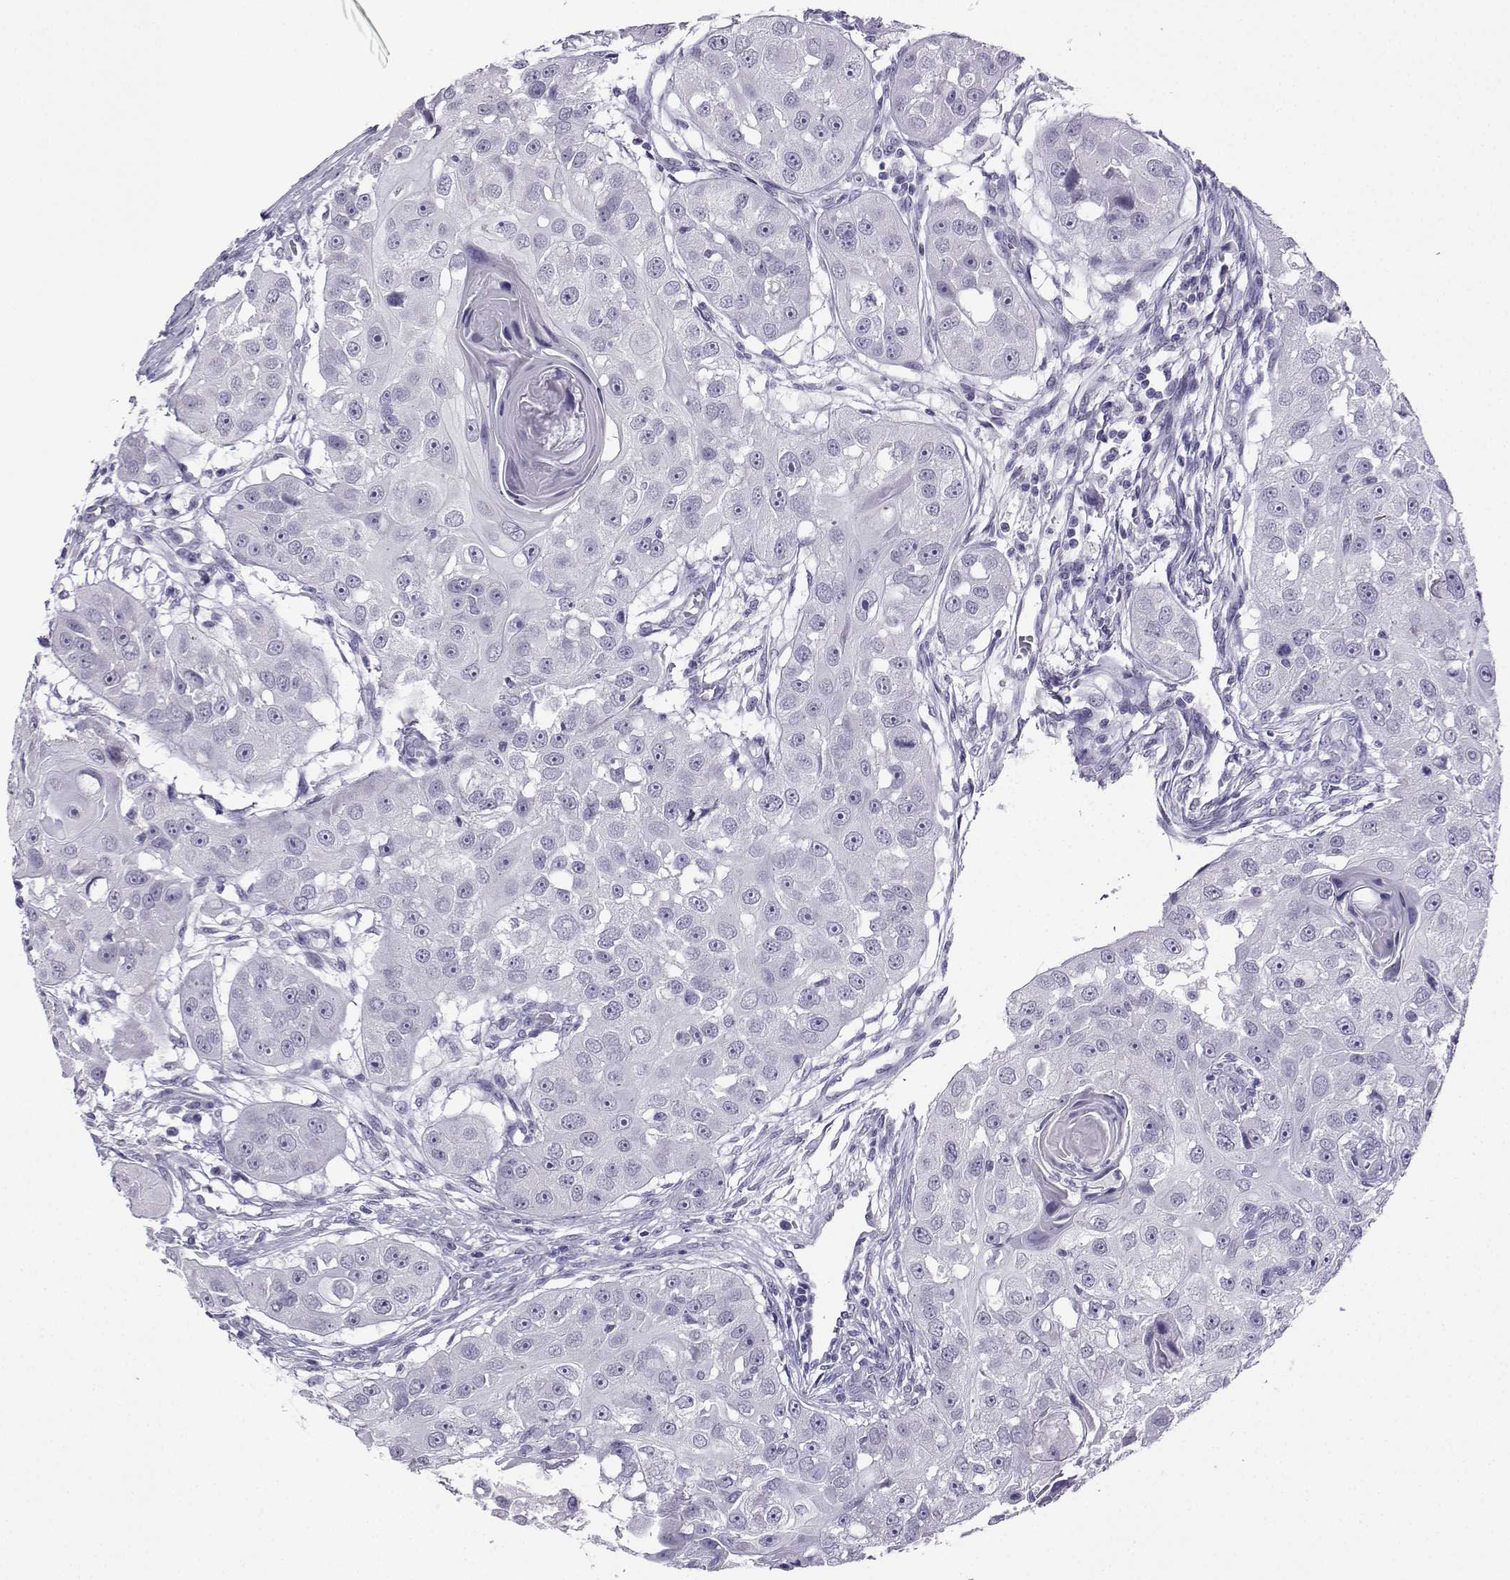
{"staining": {"intensity": "negative", "quantity": "none", "location": "none"}, "tissue": "head and neck cancer", "cell_type": "Tumor cells", "image_type": "cancer", "snomed": [{"axis": "morphology", "description": "Squamous cell carcinoma, NOS"}, {"axis": "topography", "description": "Head-Neck"}], "caption": "Head and neck squamous cell carcinoma stained for a protein using IHC demonstrates no expression tumor cells.", "gene": "KIF17", "patient": {"sex": "male", "age": 51}}